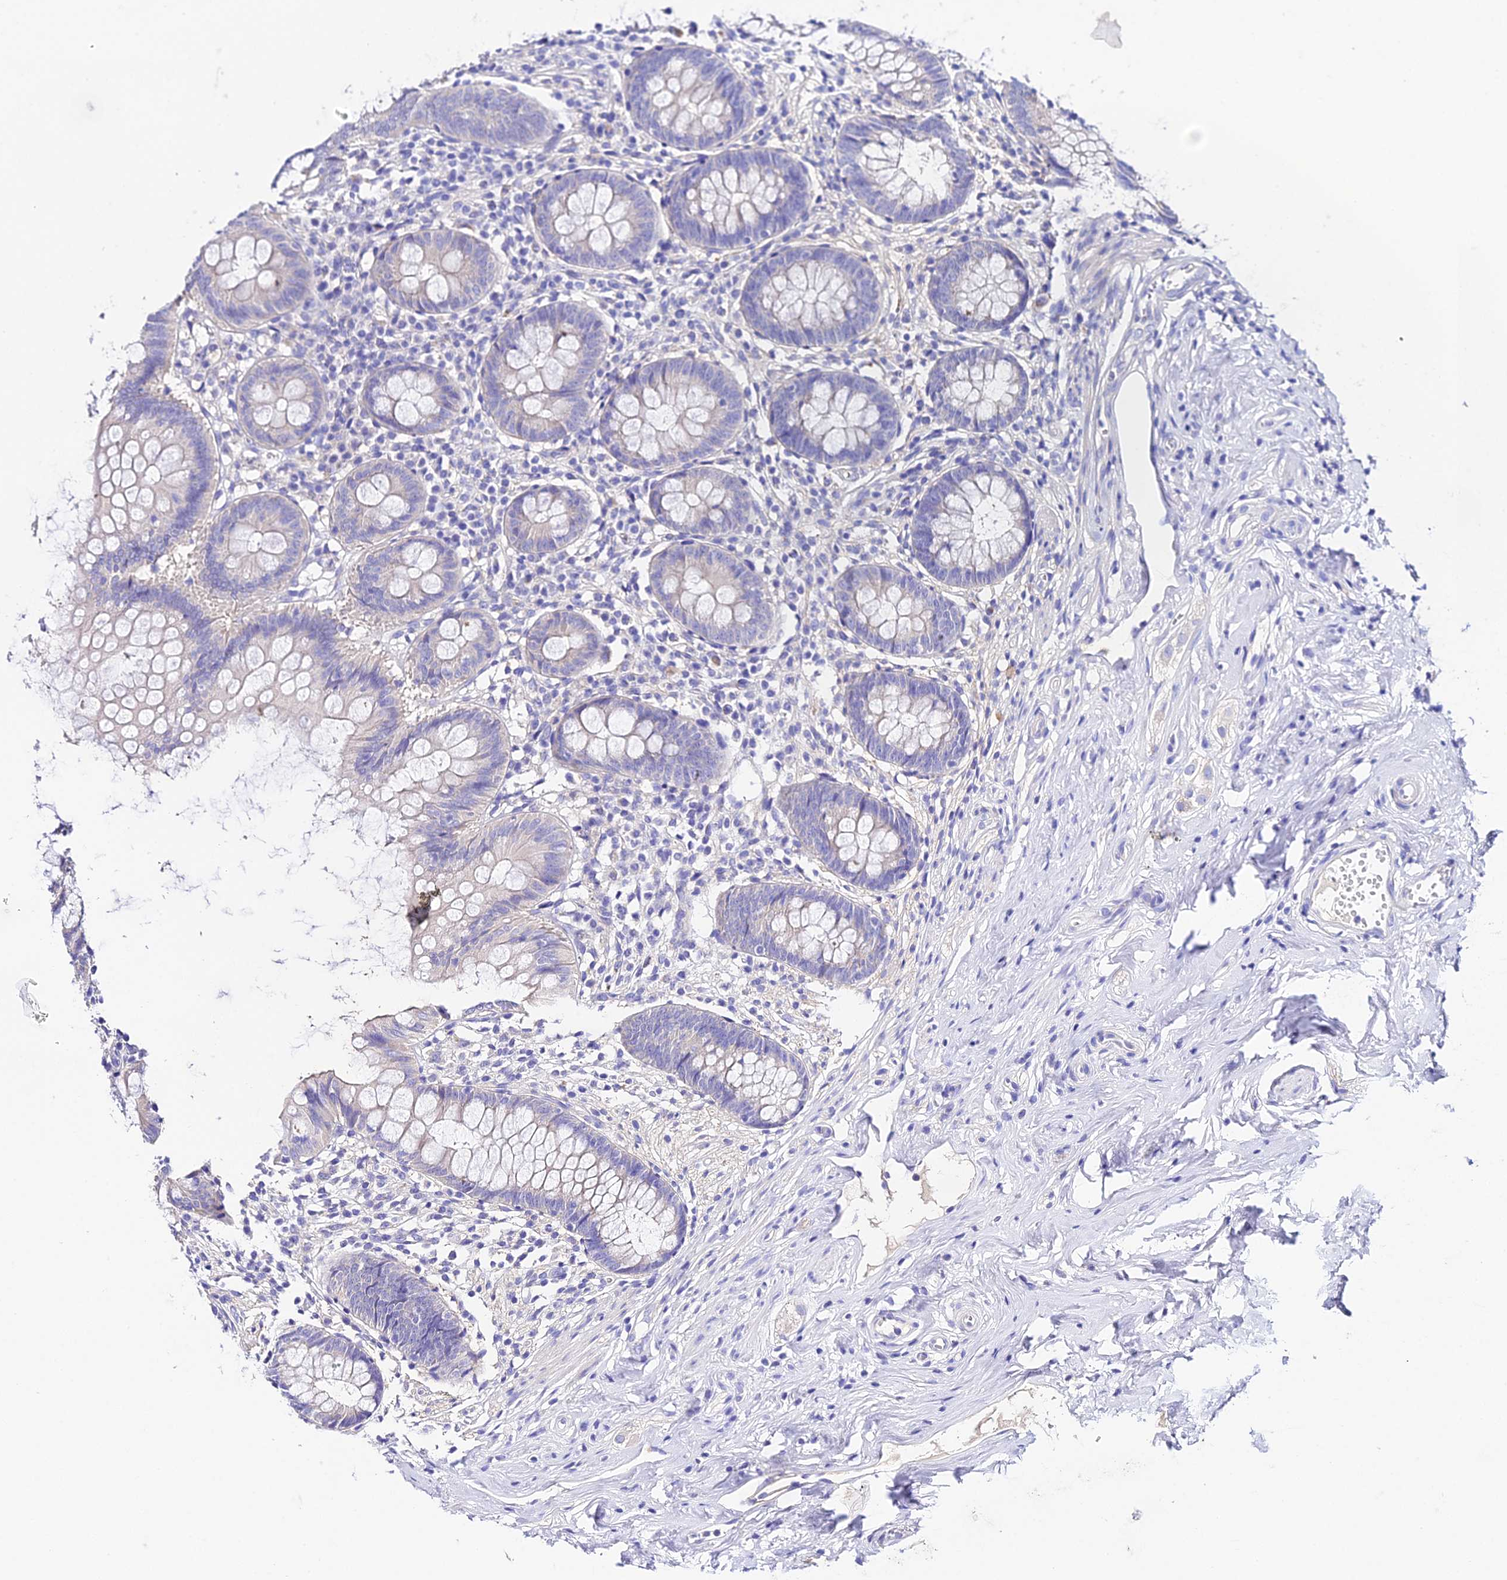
{"staining": {"intensity": "negative", "quantity": "none", "location": "none"}, "tissue": "appendix", "cell_type": "Glandular cells", "image_type": "normal", "snomed": [{"axis": "morphology", "description": "Normal tissue, NOS"}, {"axis": "topography", "description": "Appendix"}], "caption": "DAB immunohistochemical staining of normal appendix shows no significant positivity in glandular cells.", "gene": "TMEM117", "patient": {"sex": "female", "age": 51}}